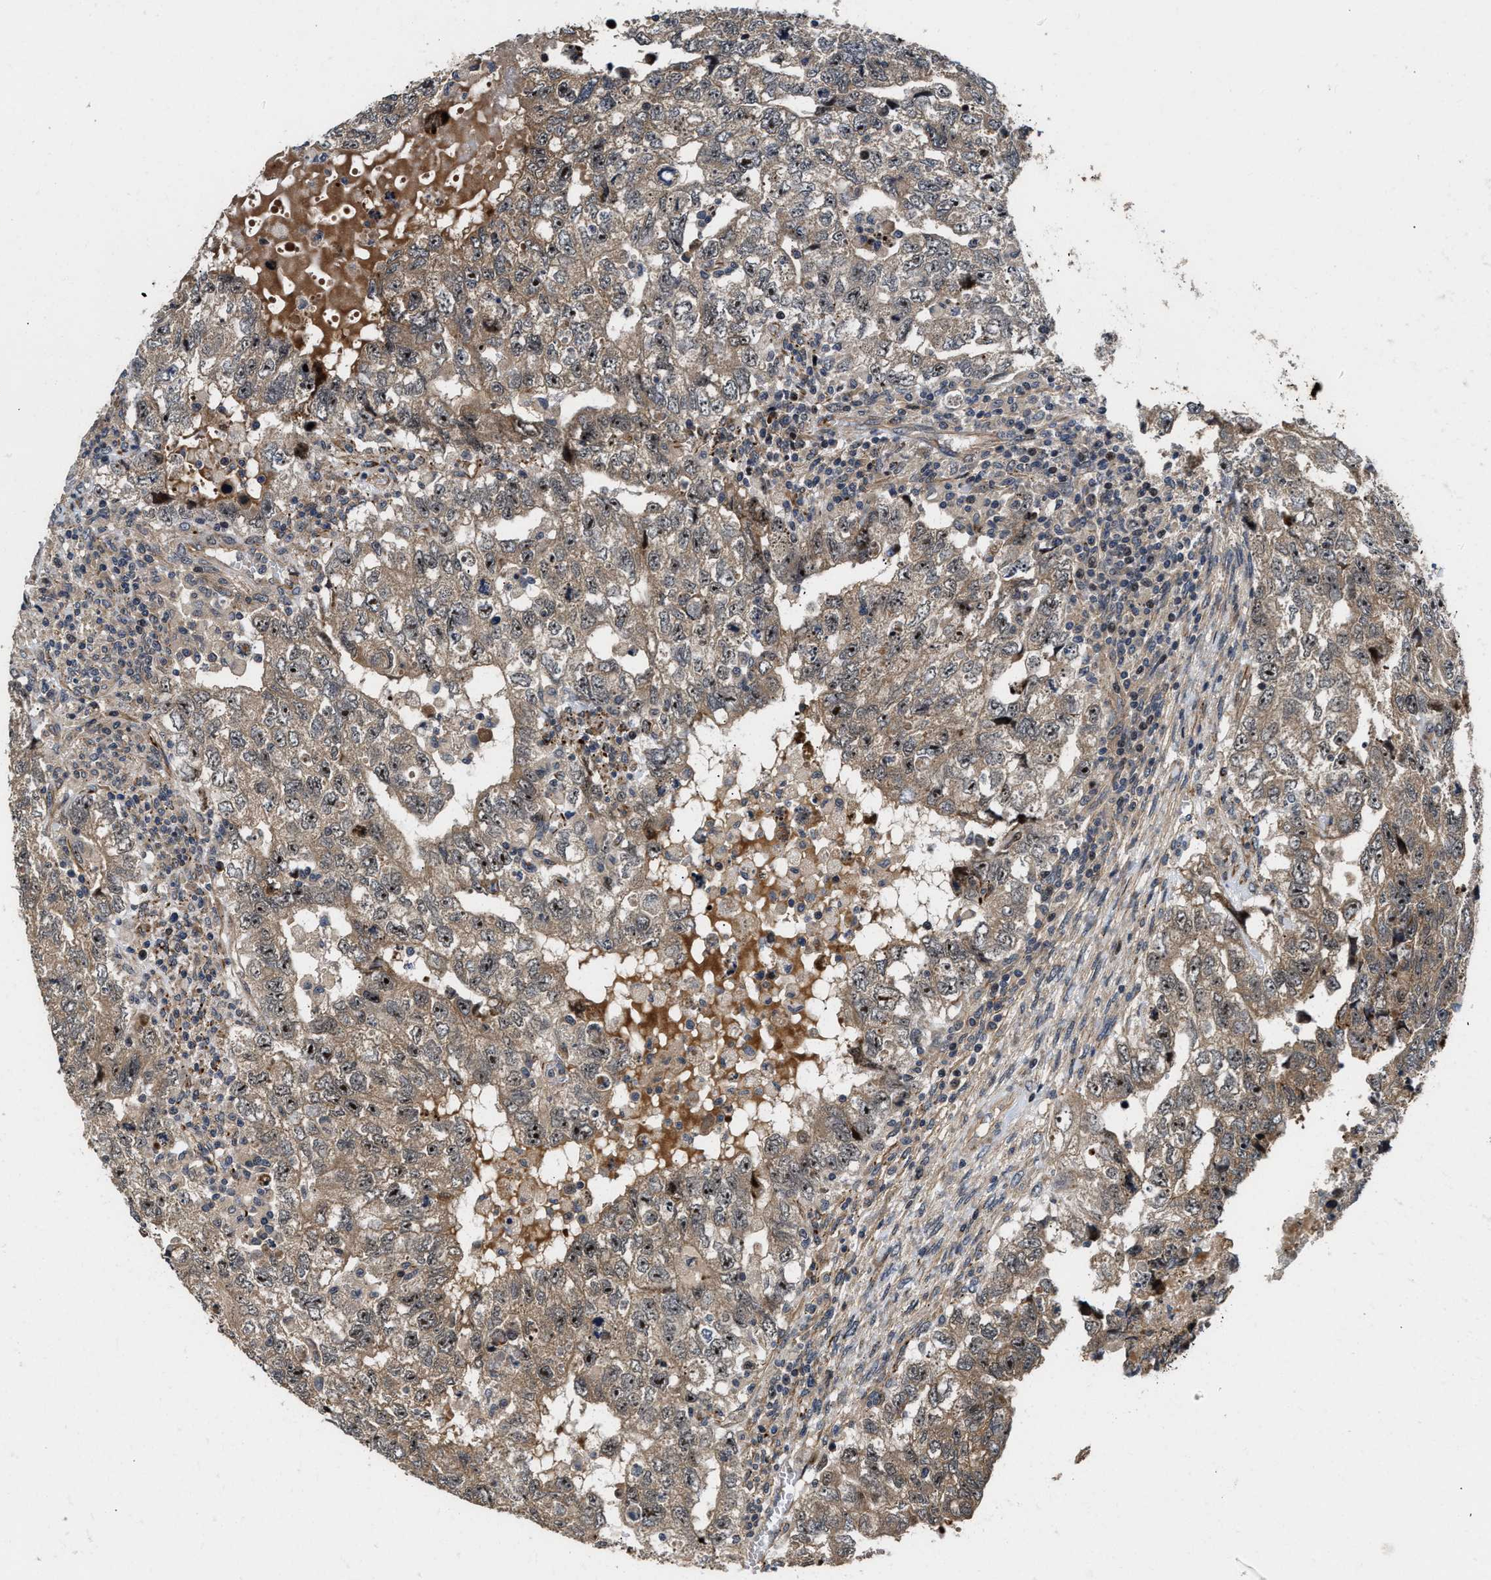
{"staining": {"intensity": "weak", "quantity": ">75%", "location": "cytoplasmic/membranous,nuclear"}, "tissue": "testis cancer", "cell_type": "Tumor cells", "image_type": "cancer", "snomed": [{"axis": "morphology", "description": "Carcinoma, Embryonal, NOS"}, {"axis": "topography", "description": "Testis"}], "caption": "Immunohistochemistry (IHC) of testis embryonal carcinoma displays low levels of weak cytoplasmic/membranous and nuclear positivity in approximately >75% of tumor cells.", "gene": "ALDH3A2", "patient": {"sex": "male", "age": 36}}